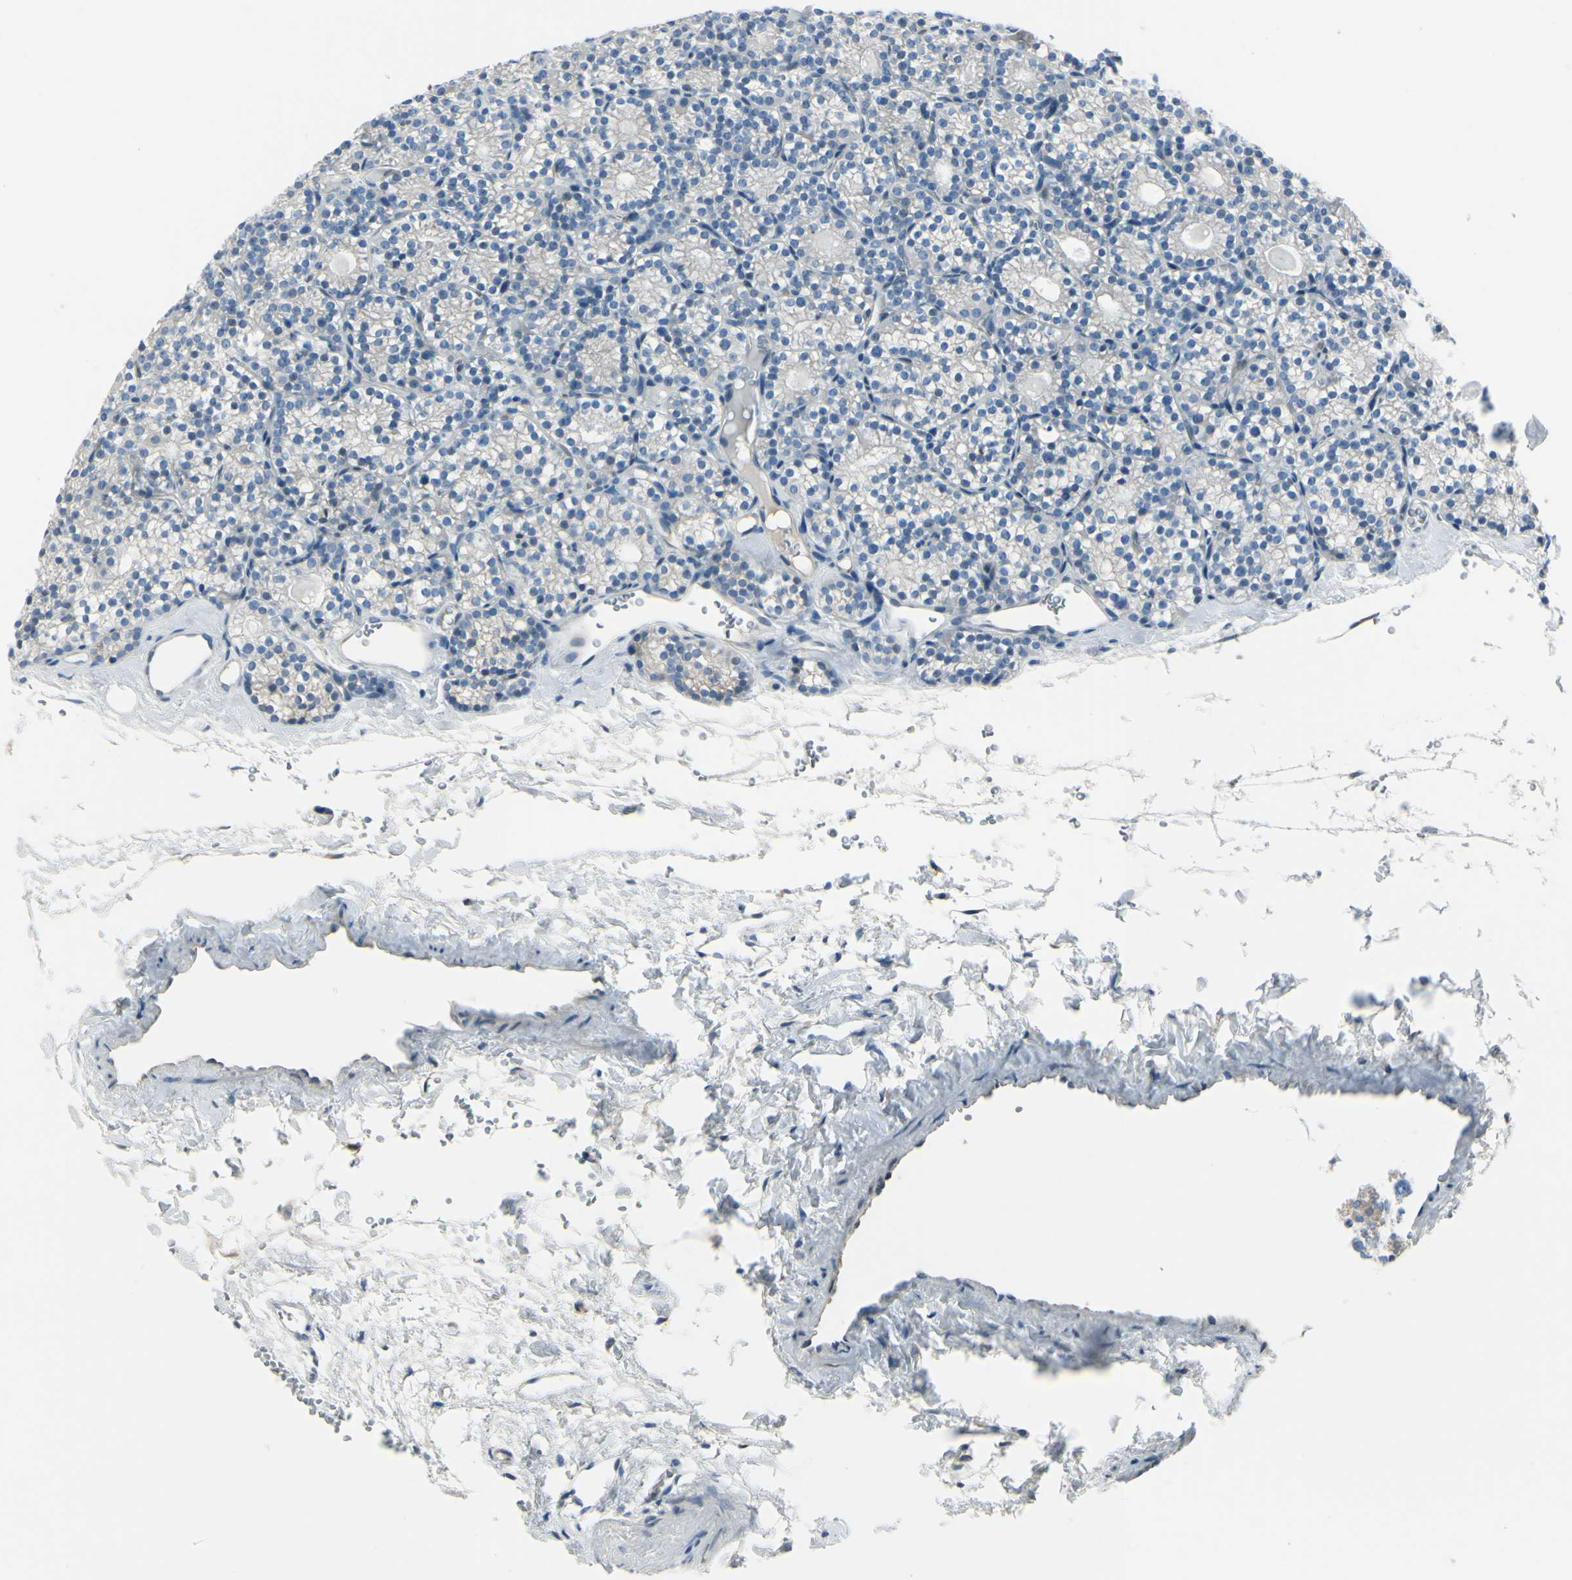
{"staining": {"intensity": "weak", "quantity": "25%-75%", "location": "cytoplasmic/membranous"}, "tissue": "parathyroid gland", "cell_type": "Glandular cells", "image_type": "normal", "snomed": [{"axis": "morphology", "description": "Normal tissue, NOS"}, {"axis": "topography", "description": "Parathyroid gland"}], "caption": "About 25%-75% of glandular cells in benign parathyroid gland exhibit weak cytoplasmic/membranous protein staining as visualized by brown immunohistochemical staining.", "gene": "SELENOS", "patient": {"sex": "female", "age": 64}}